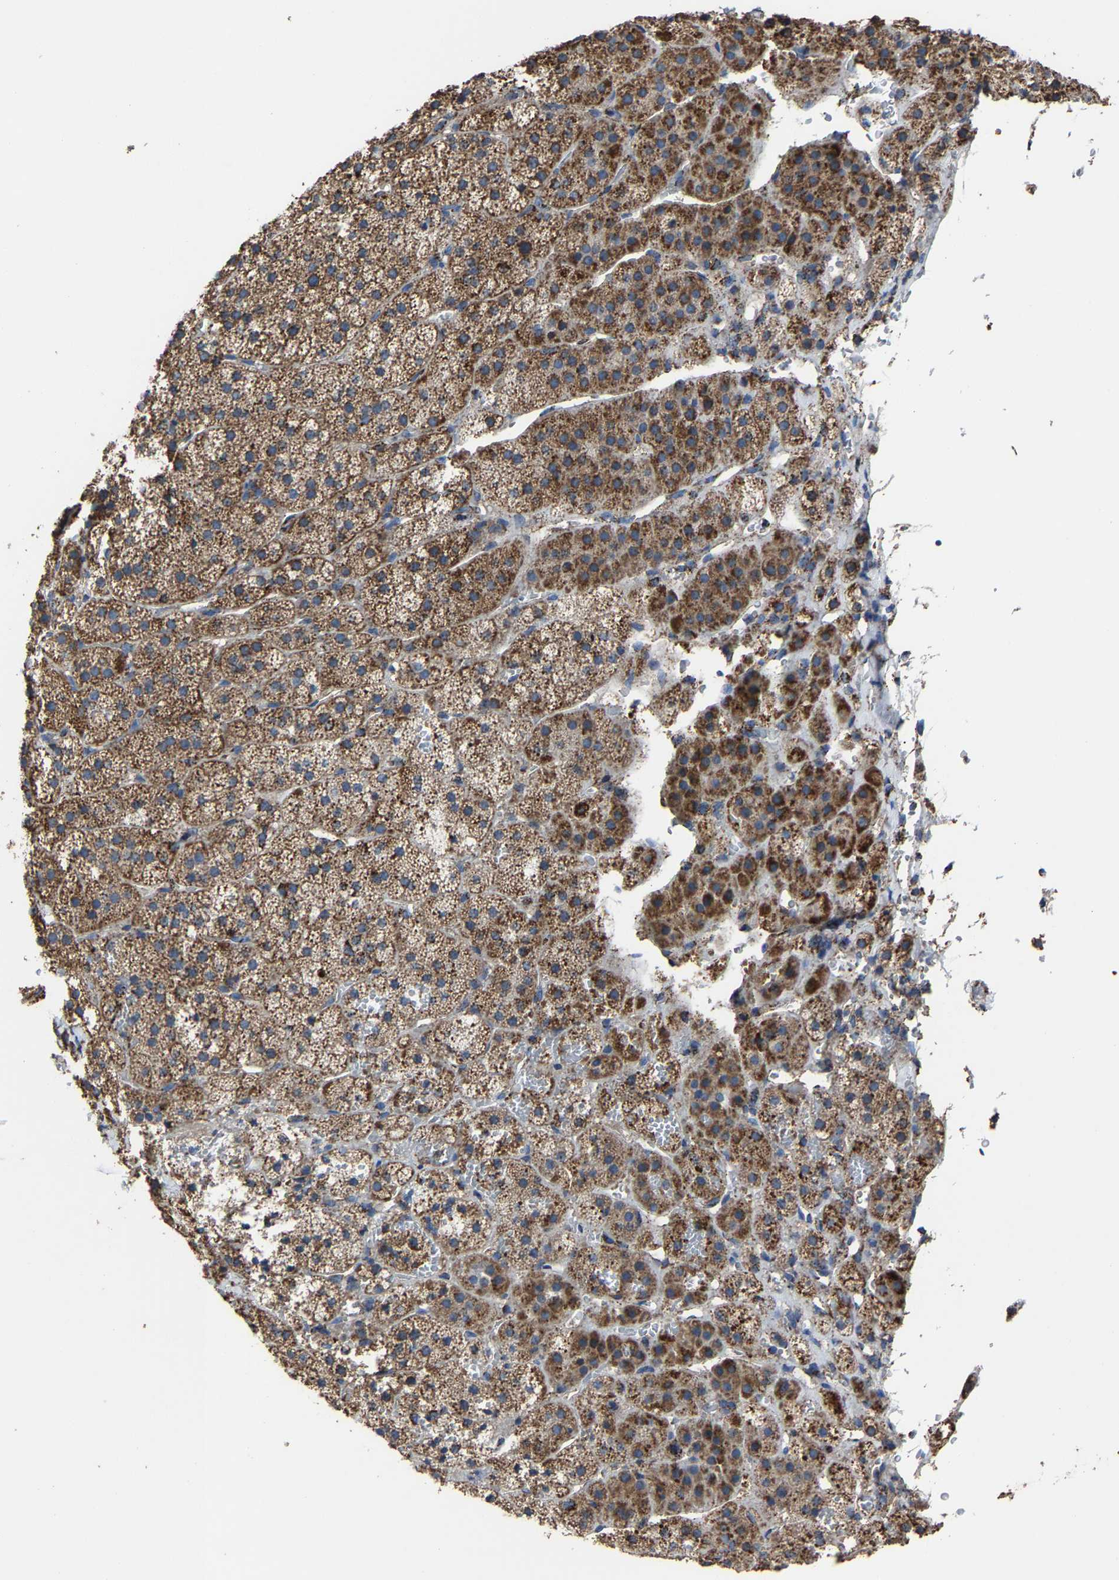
{"staining": {"intensity": "moderate", "quantity": ">75%", "location": "cytoplasmic/membranous"}, "tissue": "adrenal gland", "cell_type": "Glandular cells", "image_type": "normal", "snomed": [{"axis": "morphology", "description": "Normal tissue, NOS"}, {"axis": "topography", "description": "Adrenal gland"}], "caption": "Immunohistochemistry (IHC) staining of unremarkable adrenal gland, which reveals medium levels of moderate cytoplasmic/membranous expression in about >75% of glandular cells indicating moderate cytoplasmic/membranous protein positivity. The staining was performed using DAB (3,3'-diaminobenzidine) (brown) for protein detection and nuclei were counterstained in hematoxylin (blue).", "gene": "NDUFV3", "patient": {"sex": "female", "age": 44}}